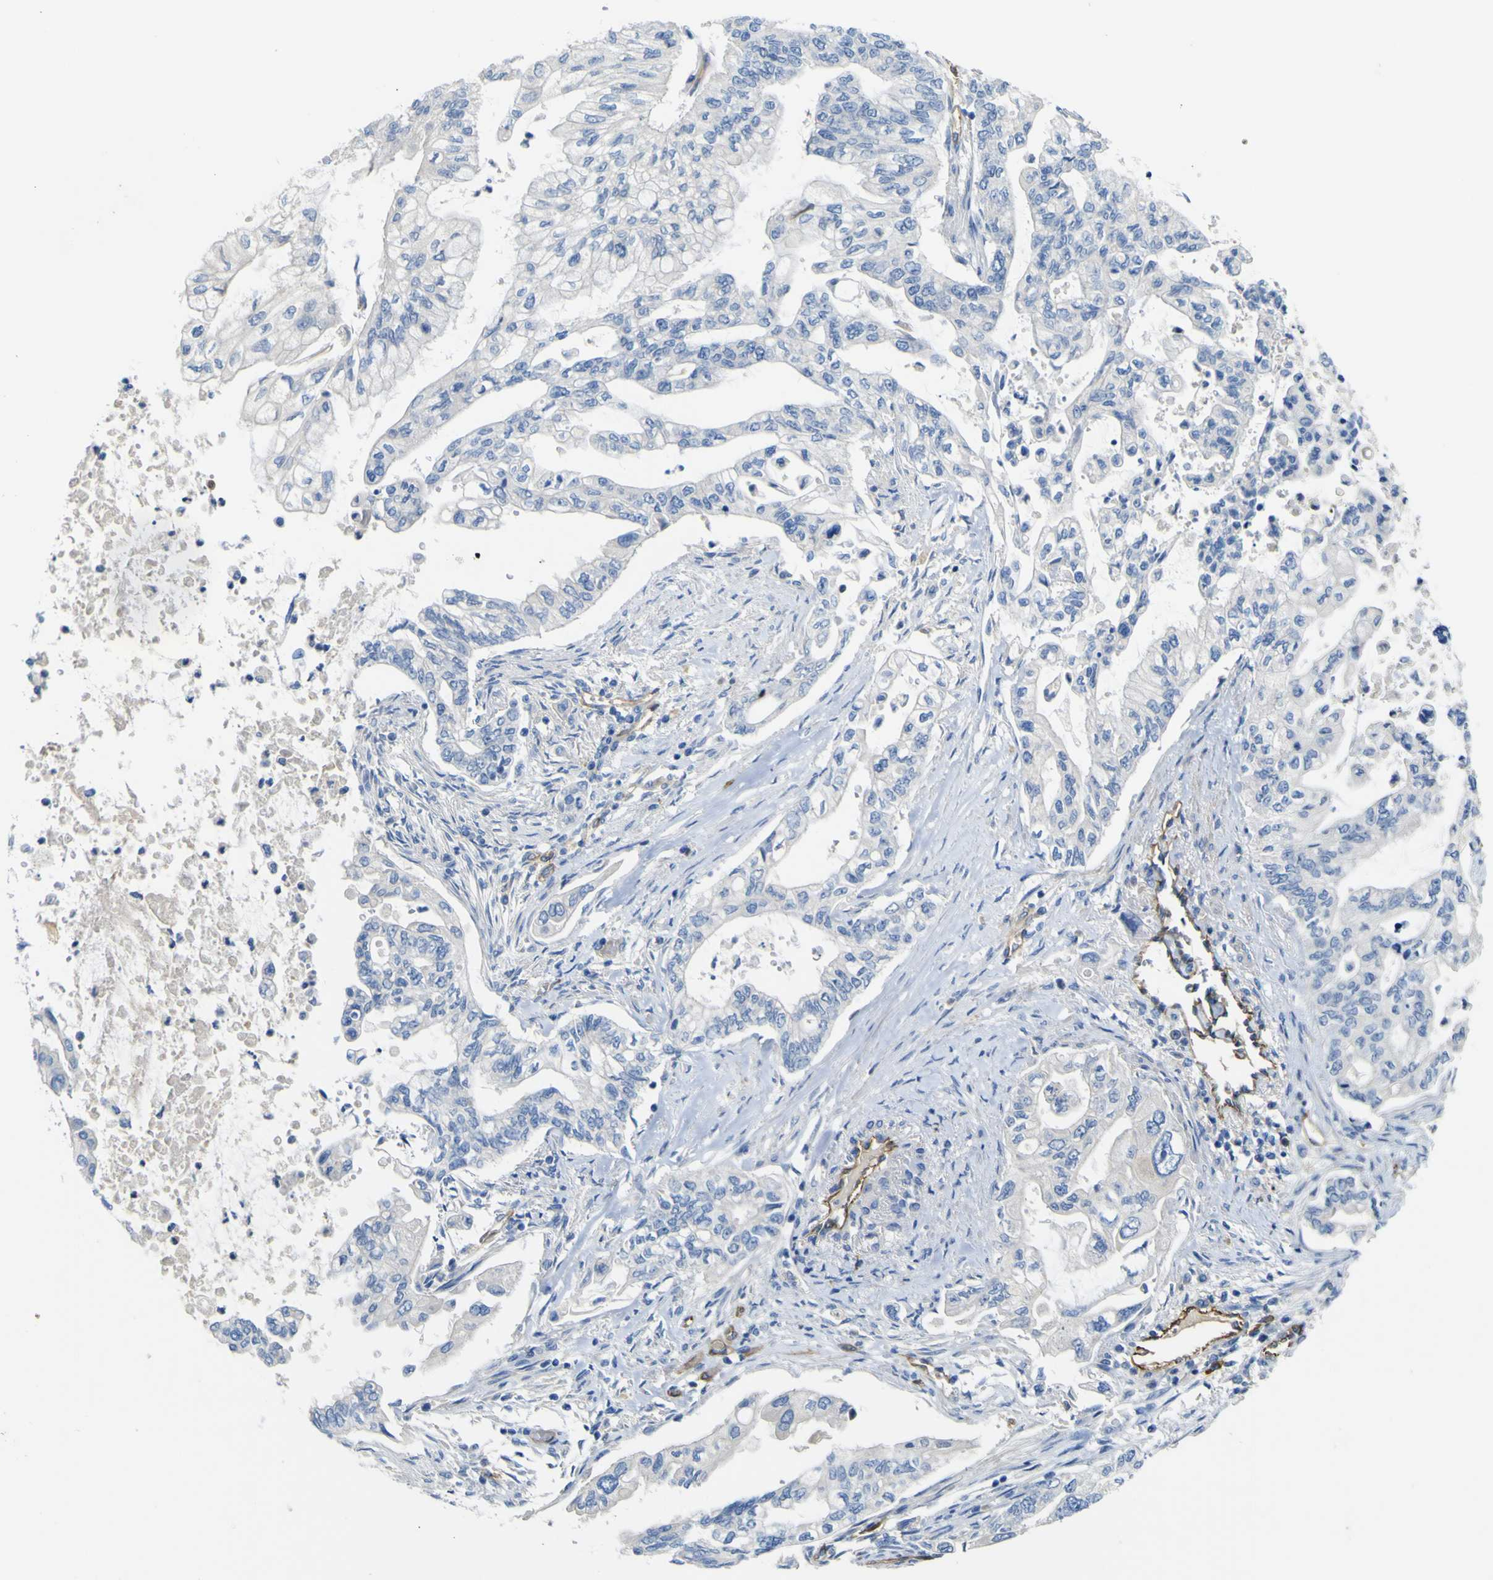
{"staining": {"intensity": "negative", "quantity": "none", "location": "none"}, "tissue": "pancreatic cancer", "cell_type": "Tumor cells", "image_type": "cancer", "snomed": [{"axis": "morphology", "description": "Normal tissue, NOS"}, {"axis": "topography", "description": "Pancreas"}], "caption": "IHC photomicrograph of human pancreatic cancer stained for a protein (brown), which reveals no expression in tumor cells.", "gene": "CD93", "patient": {"sex": "male", "age": 42}}